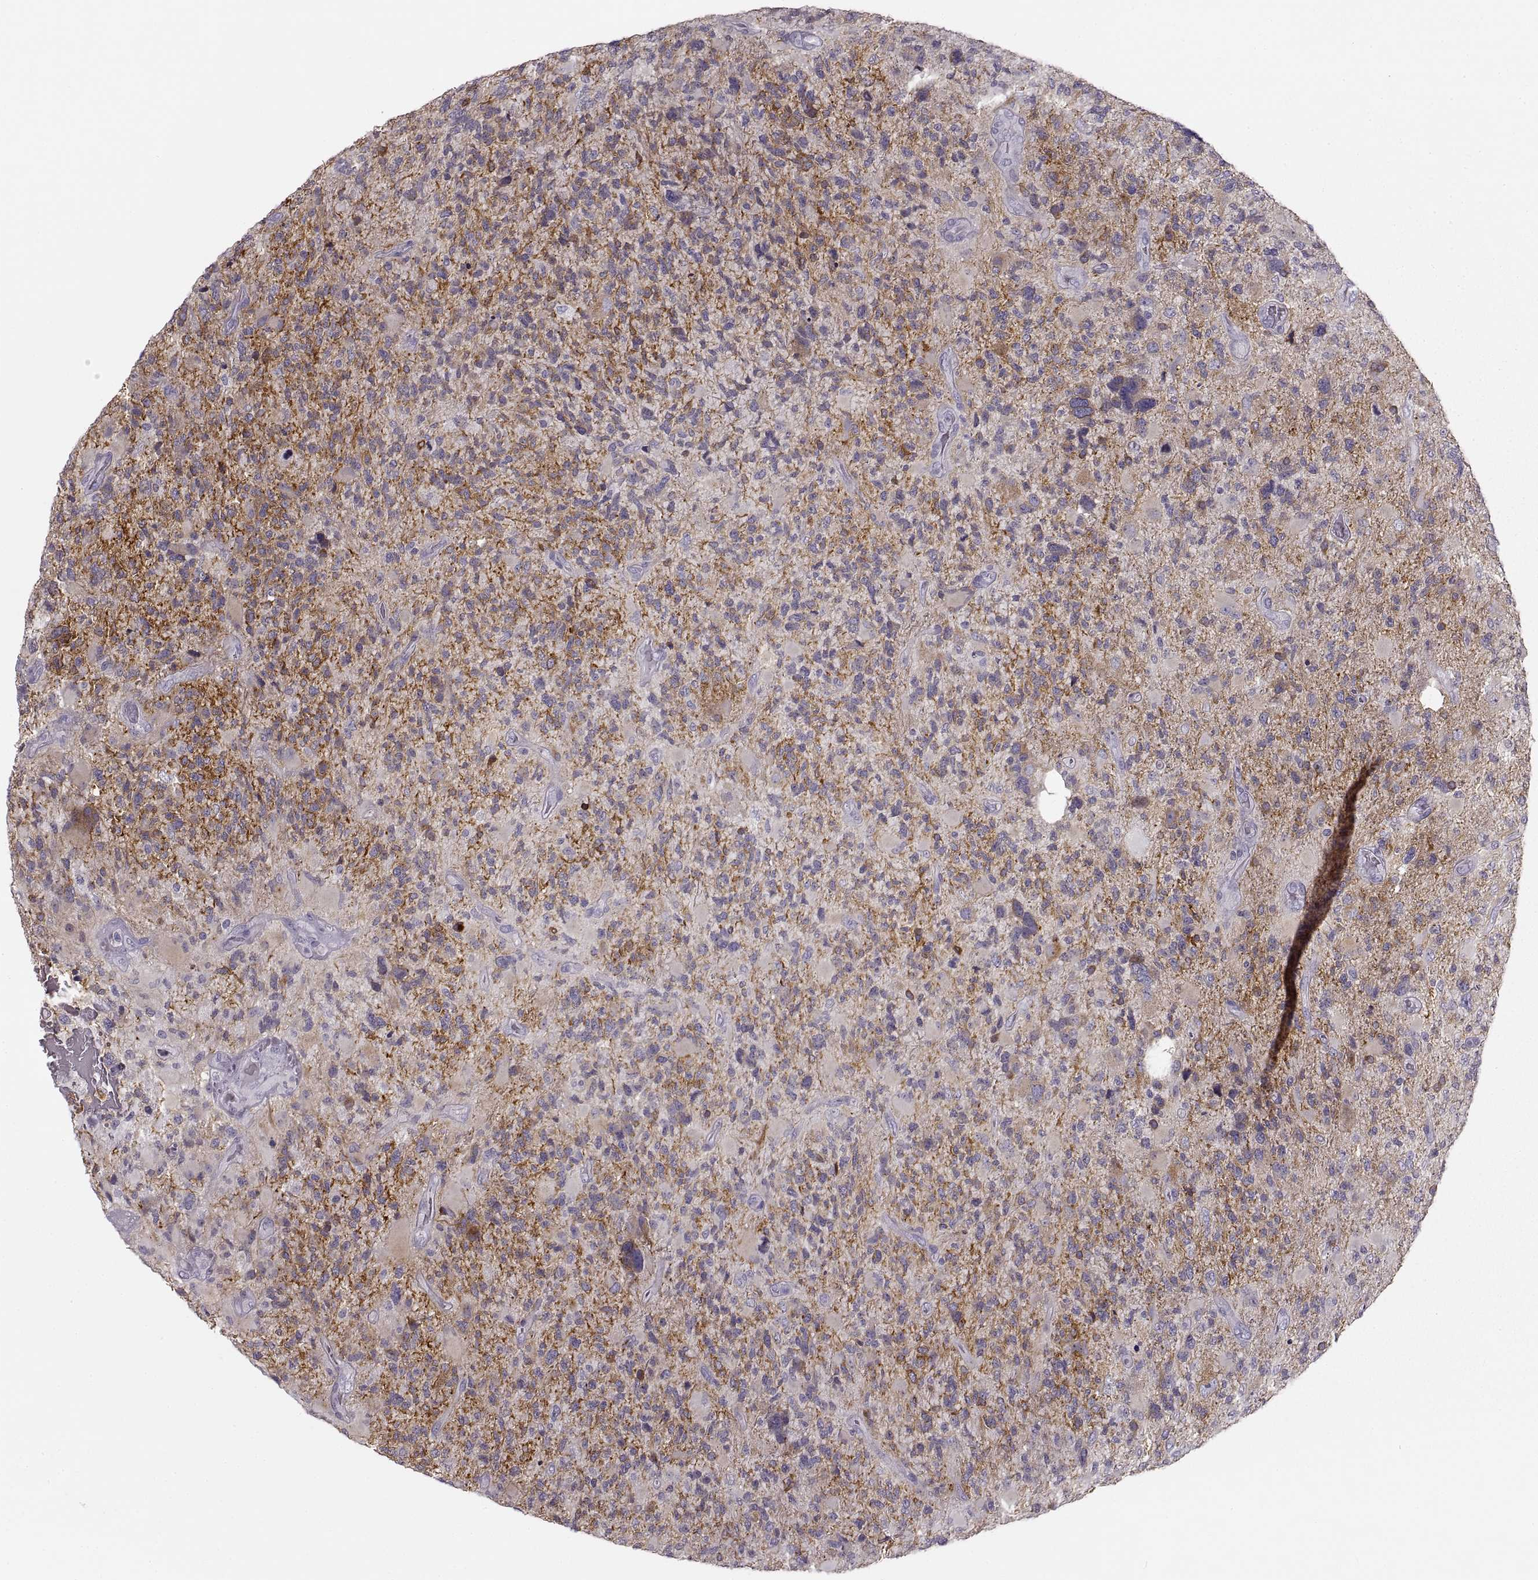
{"staining": {"intensity": "negative", "quantity": "none", "location": "none"}, "tissue": "glioma", "cell_type": "Tumor cells", "image_type": "cancer", "snomed": [{"axis": "morphology", "description": "Glioma, malignant, High grade"}, {"axis": "topography", "description": "Brain"}], "caption": "High power microscopy histopathology image of an immunohistochemistry (IHC) image of high-grade glioma (malignant), revealing no significant staining in tumor cells.", "gene": "CNTN1", "patient": {"sex": "female", "age": 71}}